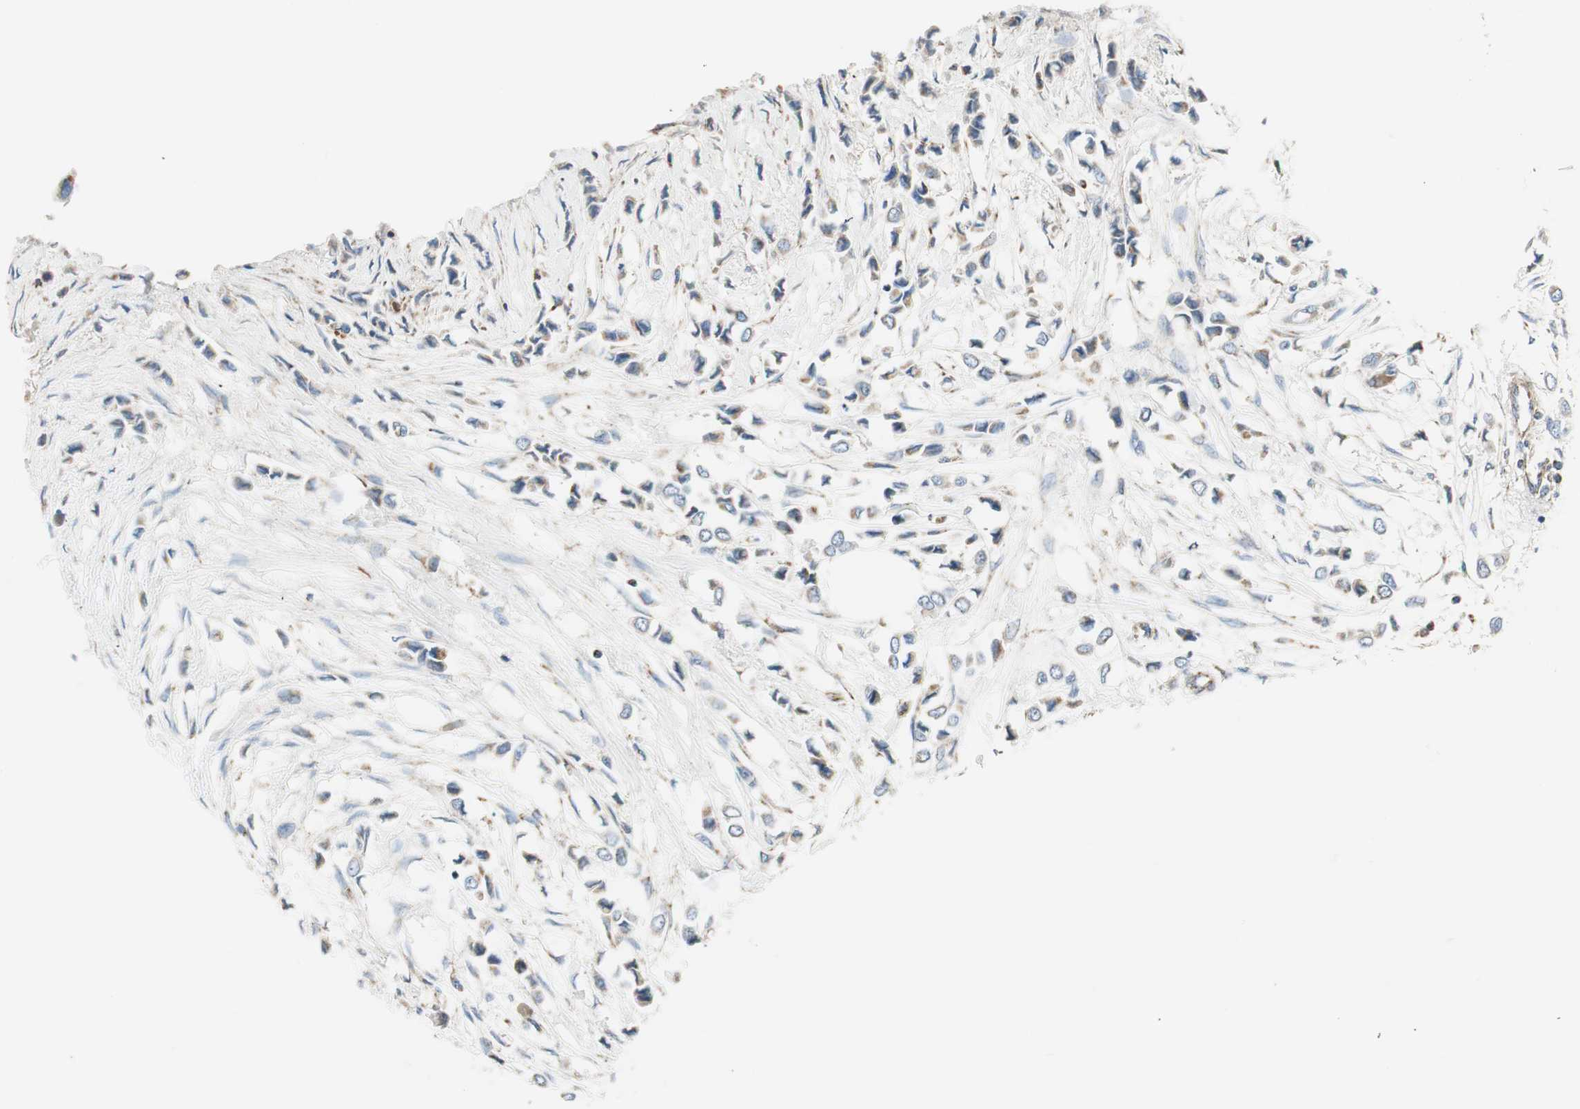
{"staining": {"intensity": "moderate", "quantity": "25%-75%", "location": "cytoplasmic/membranous"}, "tissue": "breast cancer", "cell_type": "Tumor cells", "image_type": "cancer", "snomed": [{"axis": "morphology", "description": "Lobular carcinoma"}, {"axis": "topography", "description": "Breast"}], "caption": "Human breast cancer stained with a protein marker shows moderate staining in tumor cells.", "gene": "RORB", "patient": {"sex": "female", "age": 51}}